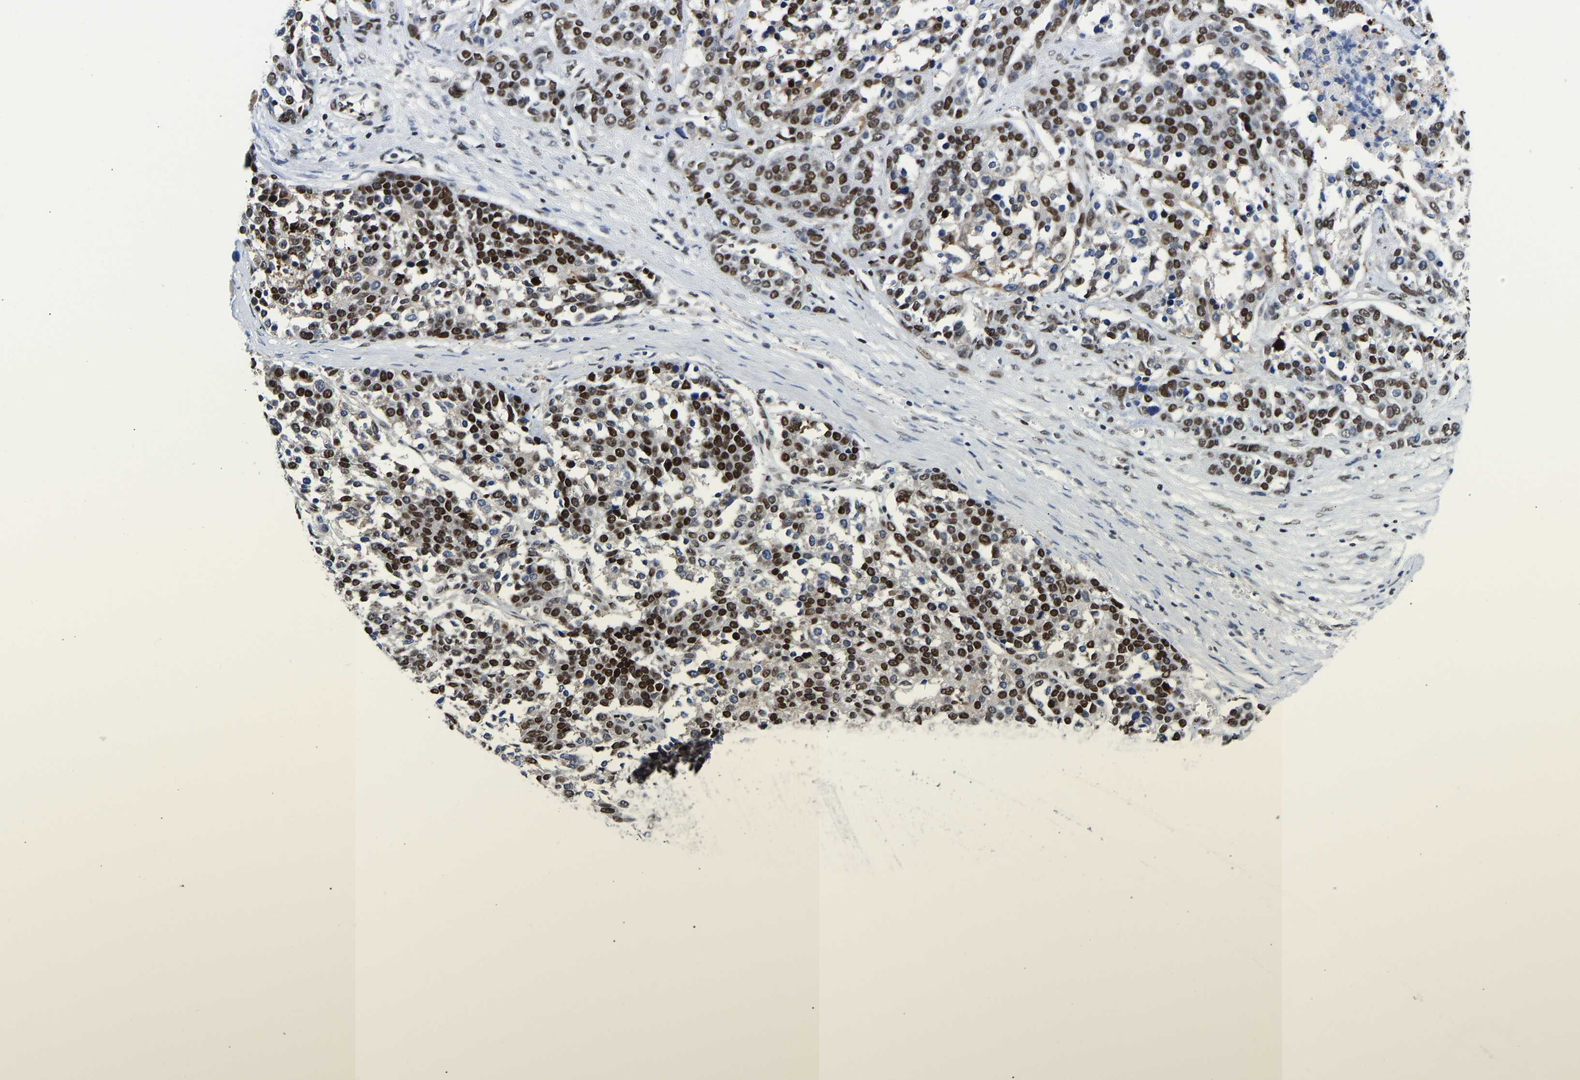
{"staining": {"intensity": "strong", "quantity": ">75%", "location": "nuclear"}, "tissue": "ovarian cancer", "cell_type": "Tumor cells", "image_type": "cancer", "snomed": [{"axis": "morphology", "description": "Cystadenocarcinoma, serous, NOS"}, {"axis": "topography", "description": "Ovary"}], "caption": "Tumor cells demonstrate high levels of strong nuclear positivity in about >75% of cells in ovarian cancer (serous cystadenocarcinoma).", "gene": "PTRHD1", "patient": {"sex": "female", "age": 44}}